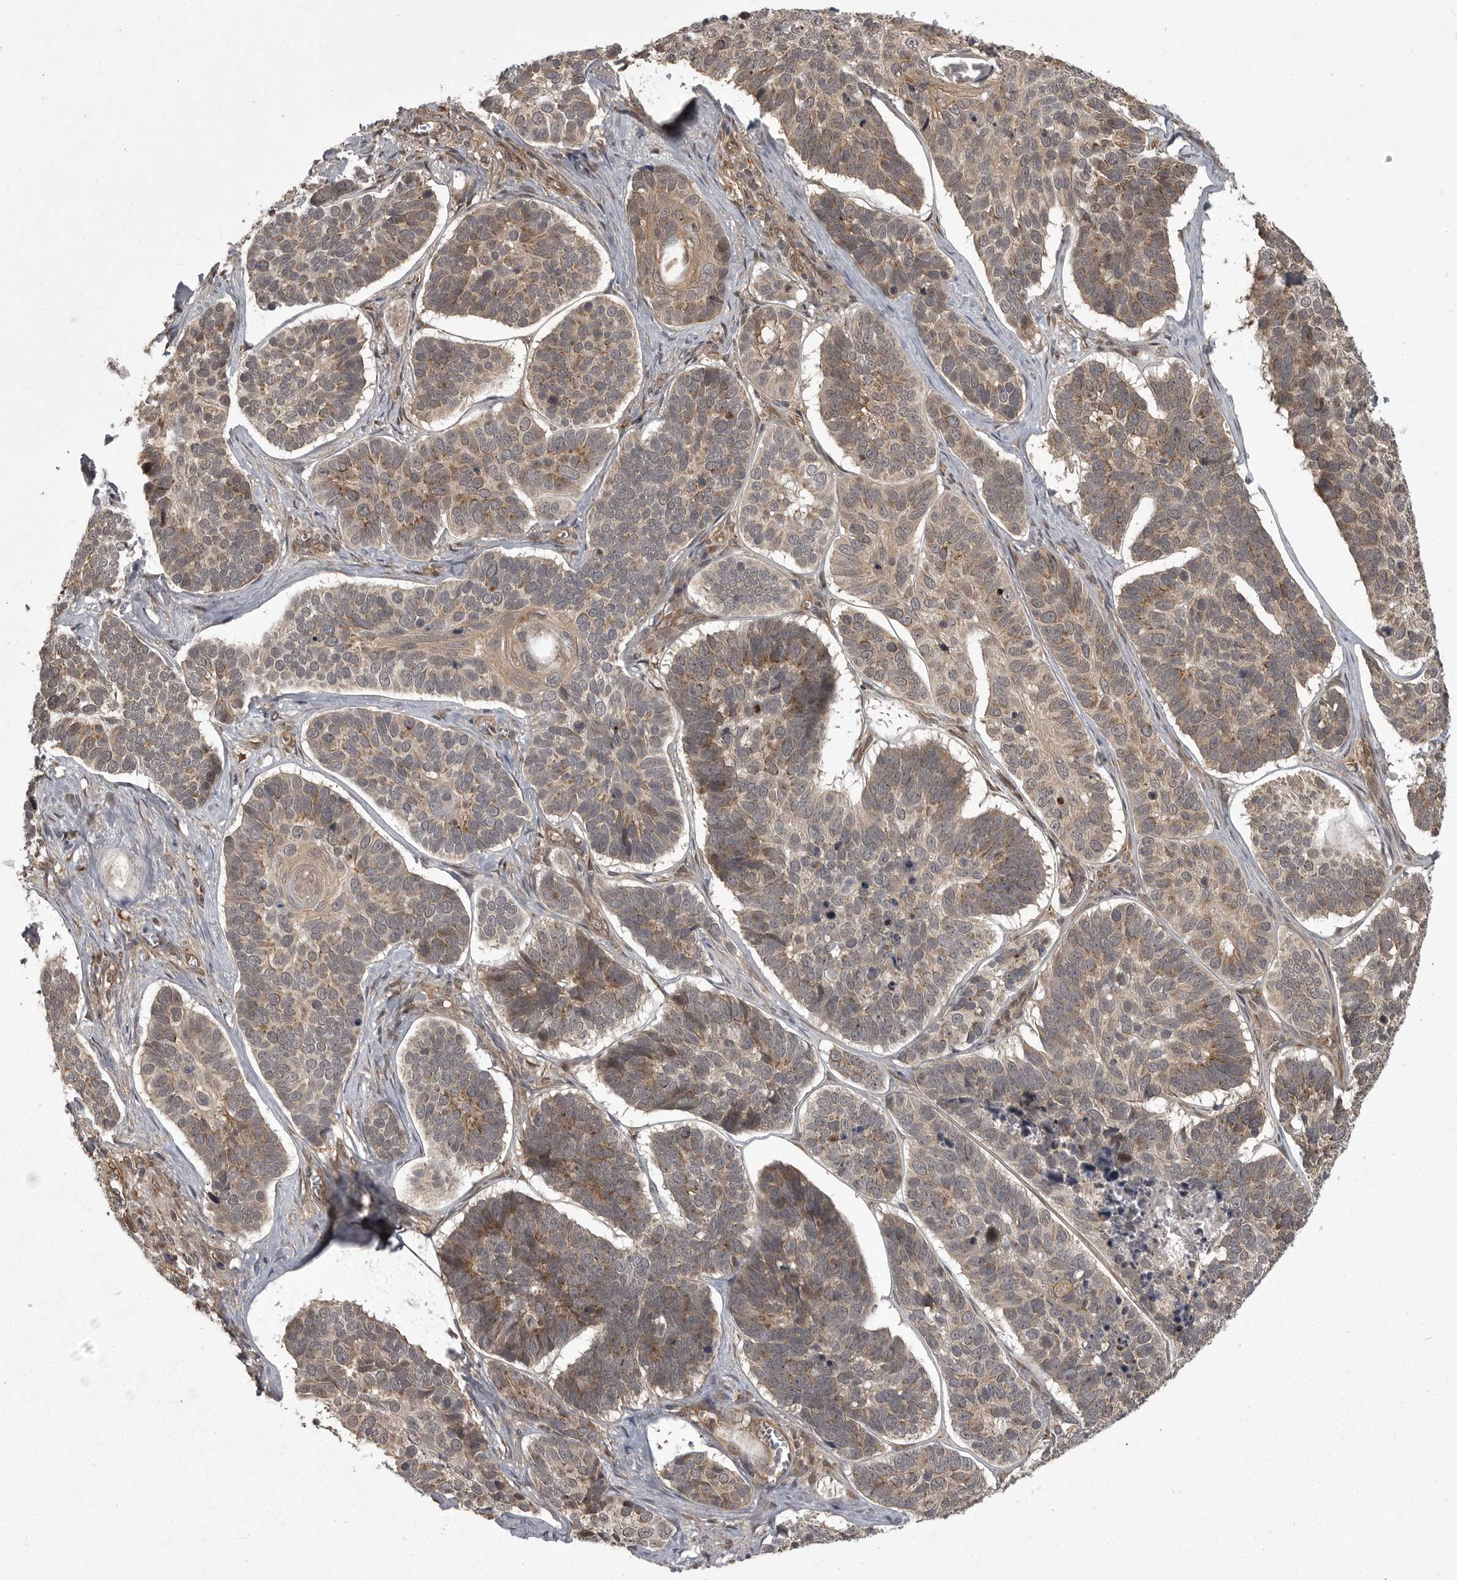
{"staining": {"intensity": "moderate", "quantity": "25%-75%", "location": "cytoplasmic/membranous"}, "tissue": "skin cancer", "cell_type": "Tumor cells", "image_type": "cancer", "snomed": [{"axis": "morphology", "description": "Basal cell carcinoma"}, {"axis": "topography", "description": "Skin"}], "caption": "Immunohistochemical staining of basal cell carcinoma (skin) reveals moderate cytoplasmic/membranous protein expression in approximately 25%-75% of tumor cells.", "gene": "DNAJC8", "patient": {"sex": "male", "age": 62}}